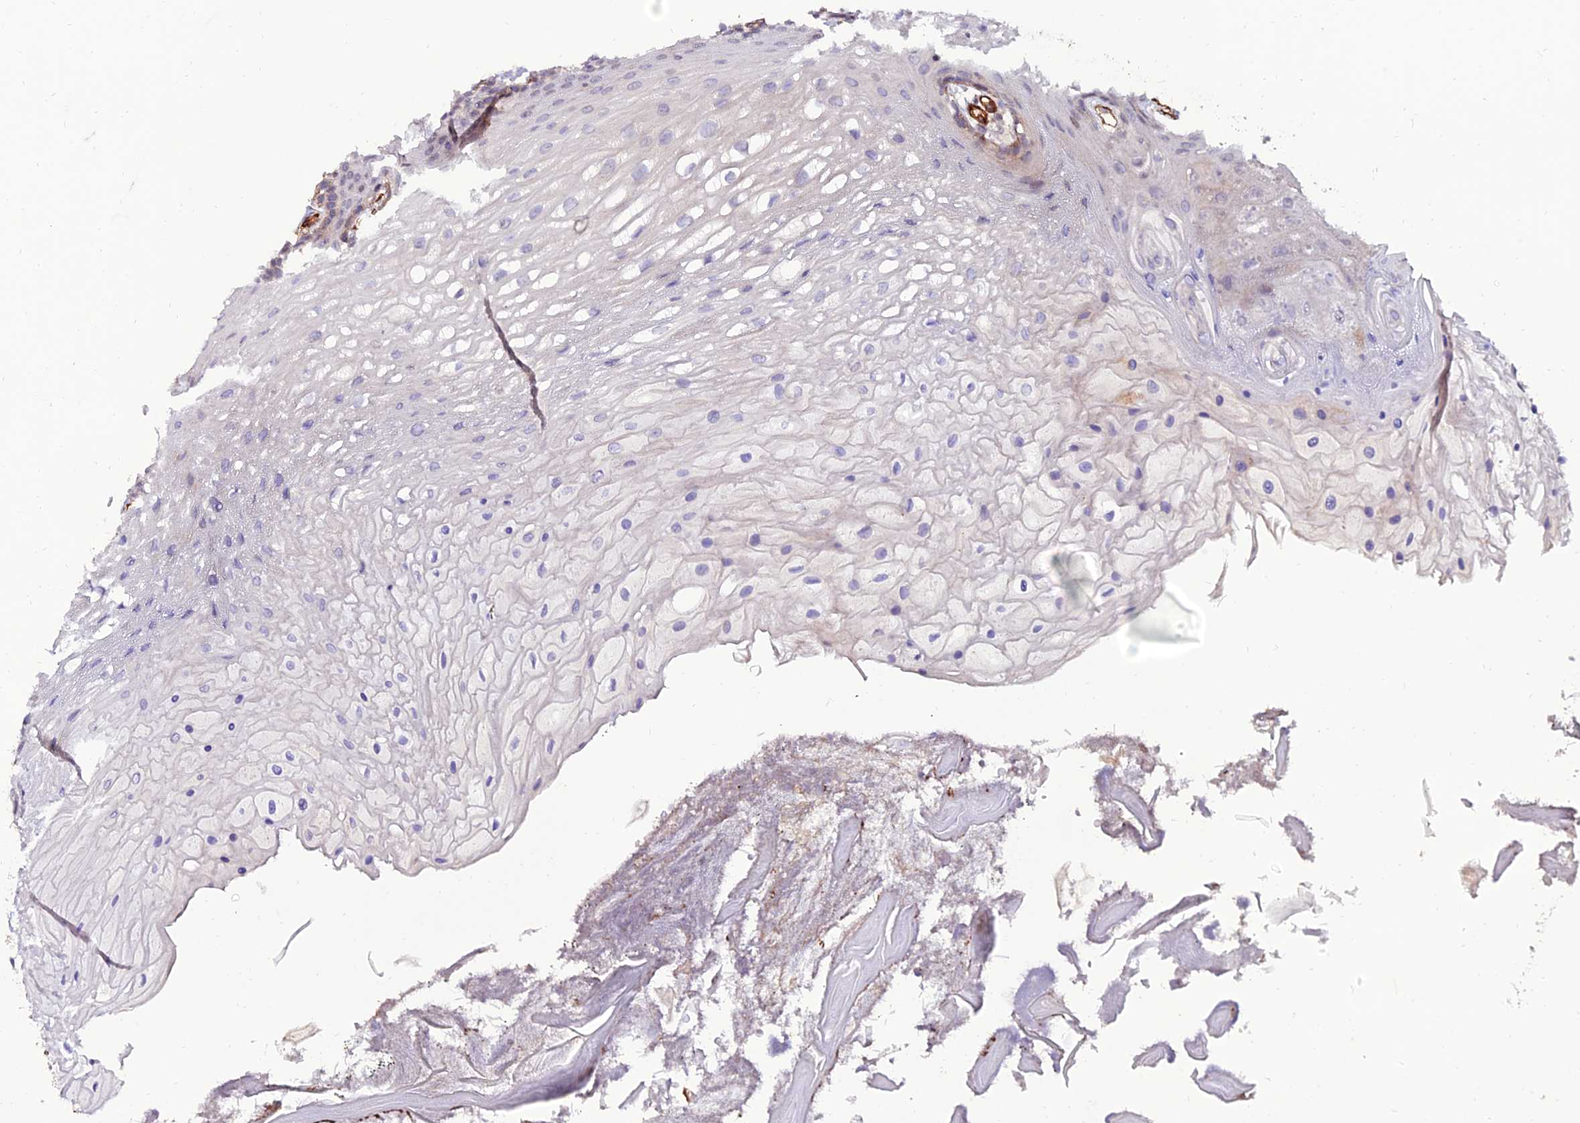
{"staining": {"intensity": "moderate", "quantity": "<25%", "location": "cytoplasmic/membranous"}, "tissue": "oral mucosa", "cell_type": "Squamous epithelial cells", "image_type": "normal", "snomed": [{"axis": "morphology", "description": "Normal tissue, NOS"}, {"axis": "topography", "description": "Oral tissue"}], "caption": "Squamous epithelial cells demonstrate low levels of moderate cytoplasmic/membranous positivity in approximately <25% of cells in normal human oral mucosa. The staining was performed using DAB (3,3'-diaminobenzidine), with brown indicating positive protein expression. Nuclei are stained blue with hematoxylin.", "gene": "ALDH3B2", "patient": {"sex": "female", "age": 80}}